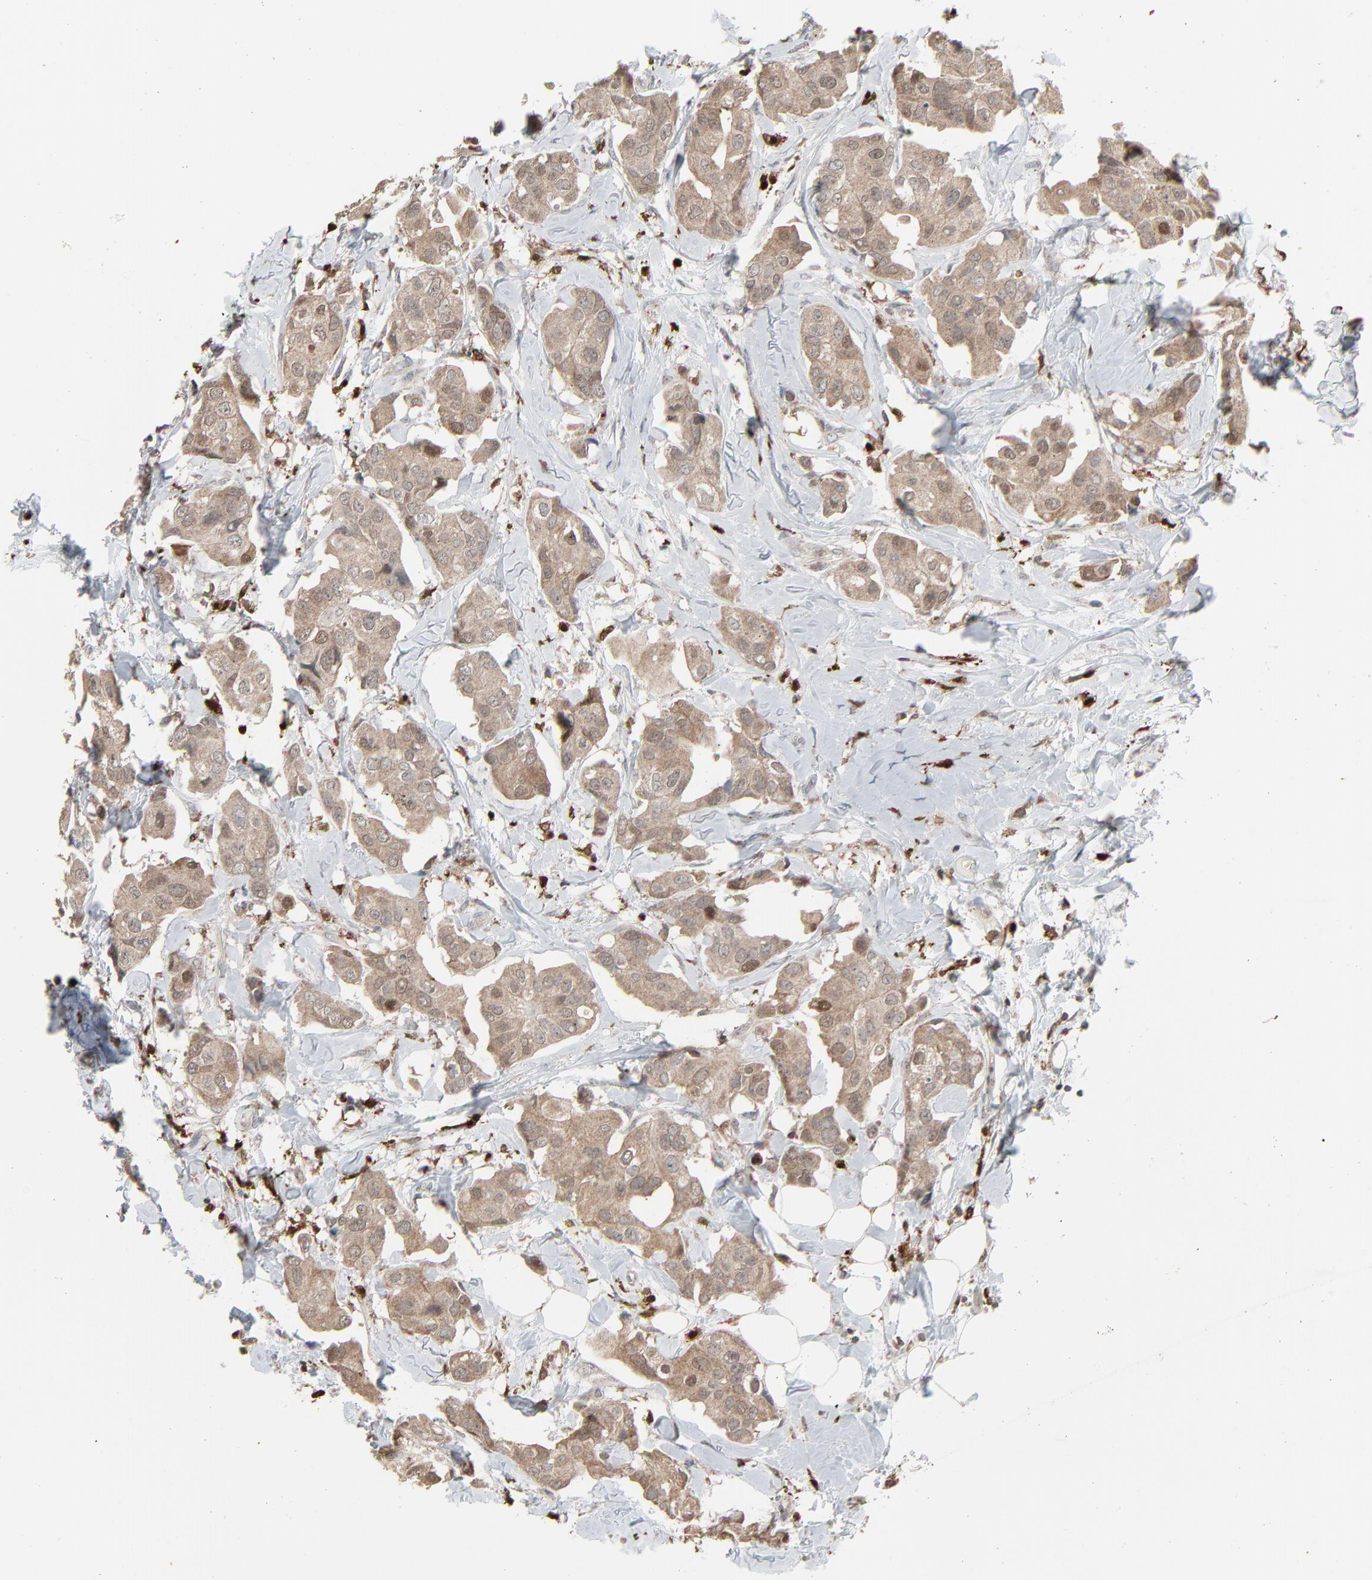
{"staining": {"intensity": "weak", "quantity": ">75%", "location": "cytoplasmic/membranous"}, "tissue": "breast cancer", "cell_type": "Tumor cells", "image_type": "cancer", "snomed": [{"axis": "morphology", "description": "Duct carcinoma"}, {"axis": "topography", "description": "Breast"}], "caption": "This histopathology image demonstrates IHC staining of human breast cancer, with low weak cytoplasmic/membranous positivity in about >75% of tumor cells.", "gene": "DOCK8", "patient": {"sex": "female", "age": 40}}